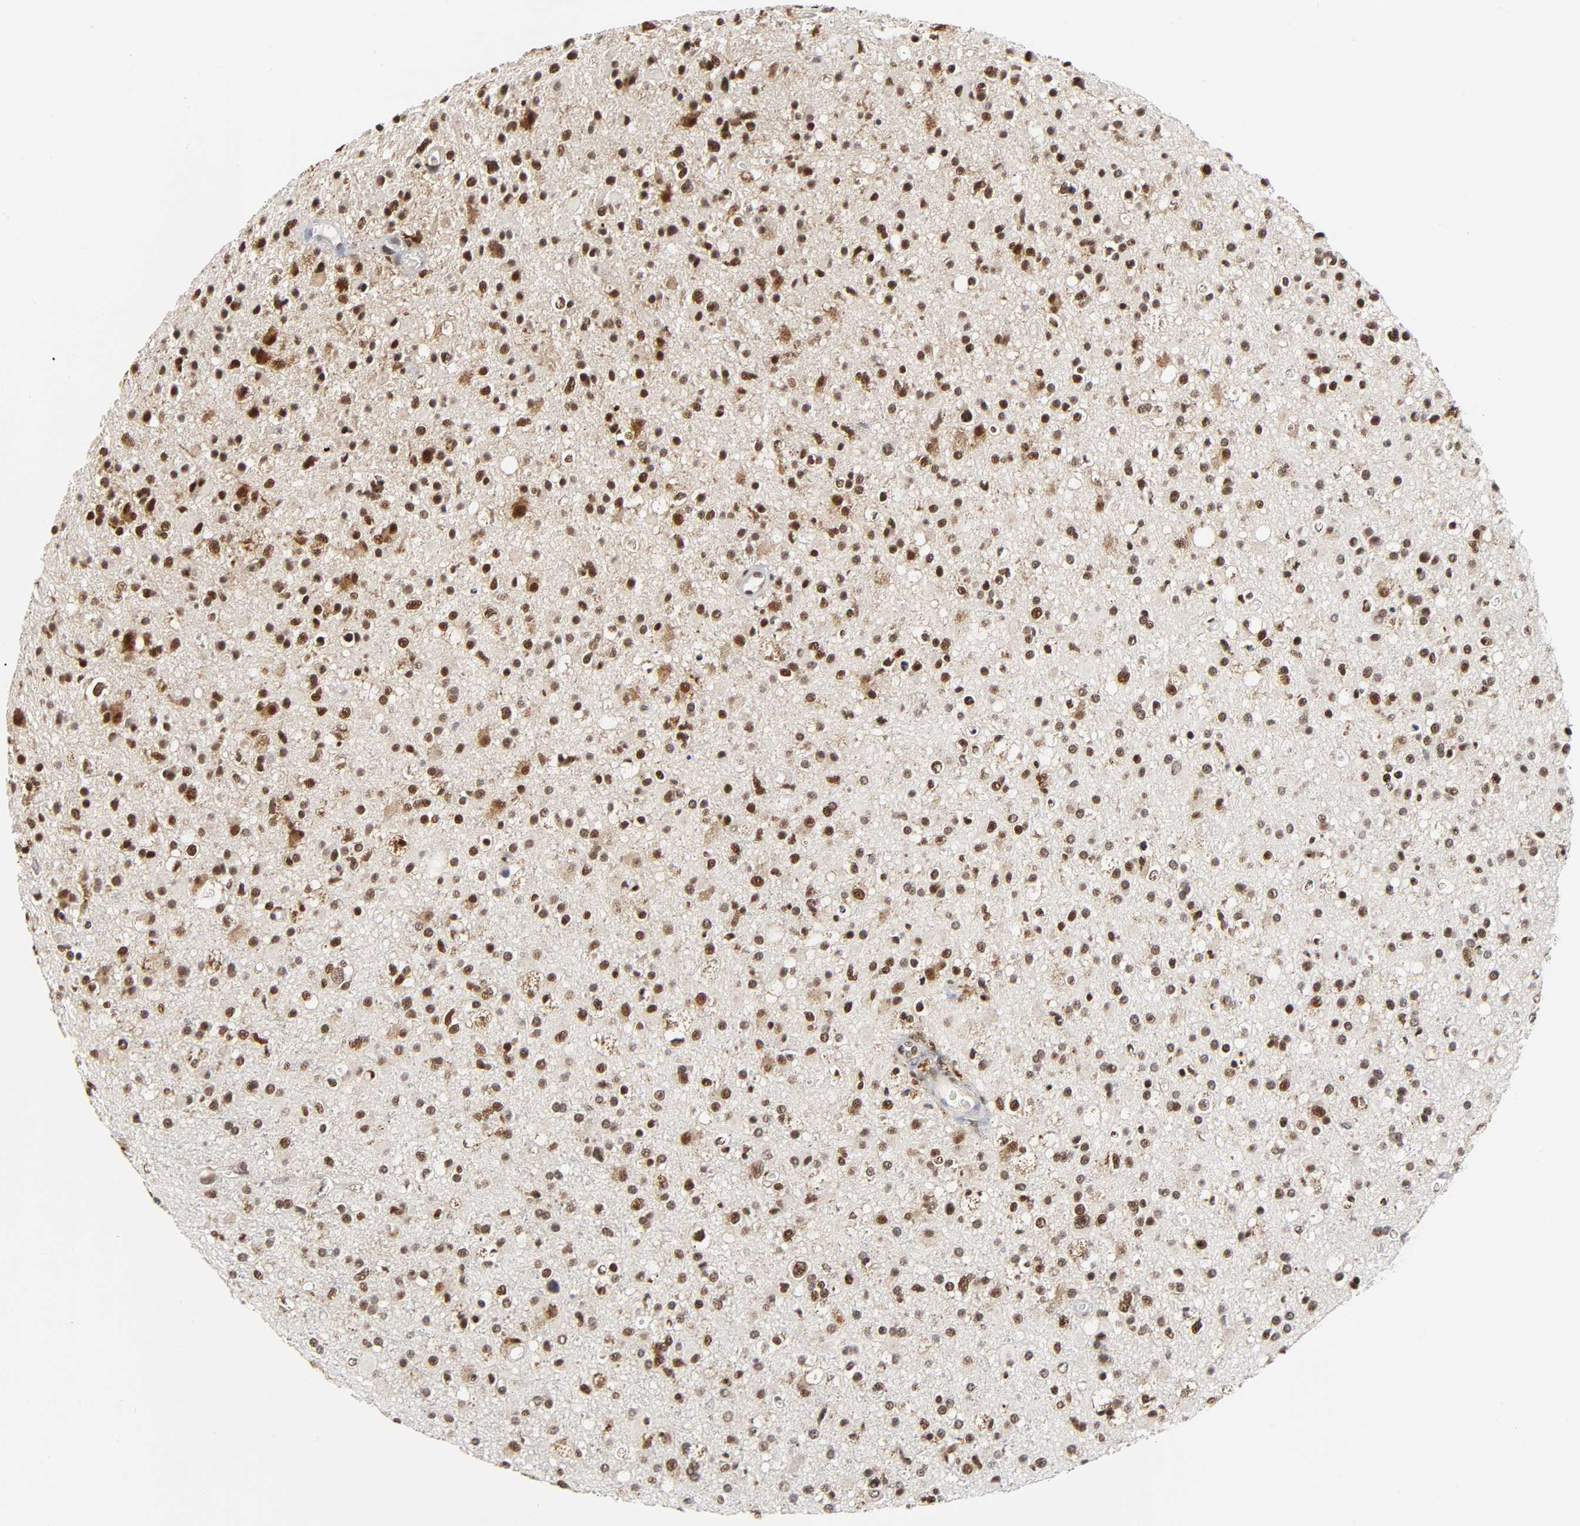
{"staining": {"intensity": "strong", "quantity": ">75%", "location": "nuclear"}, "tissue": "glioma", "cell_type": "Tumor cells", "image_type": "cancer", "snomed": [{"axis": "morphology", "description": "Glioma, malignant, High grade"}, {"axis": "topography", "description": "Brain"}], "caption": "Immunohistochemical staining of high-grade glioma (malignant) demonstrates high levels of strong nuclear expression in approximately >75% of tumor cells.", "gene": "KAT2B", "patient": {"sex": "male", "age": 33}}